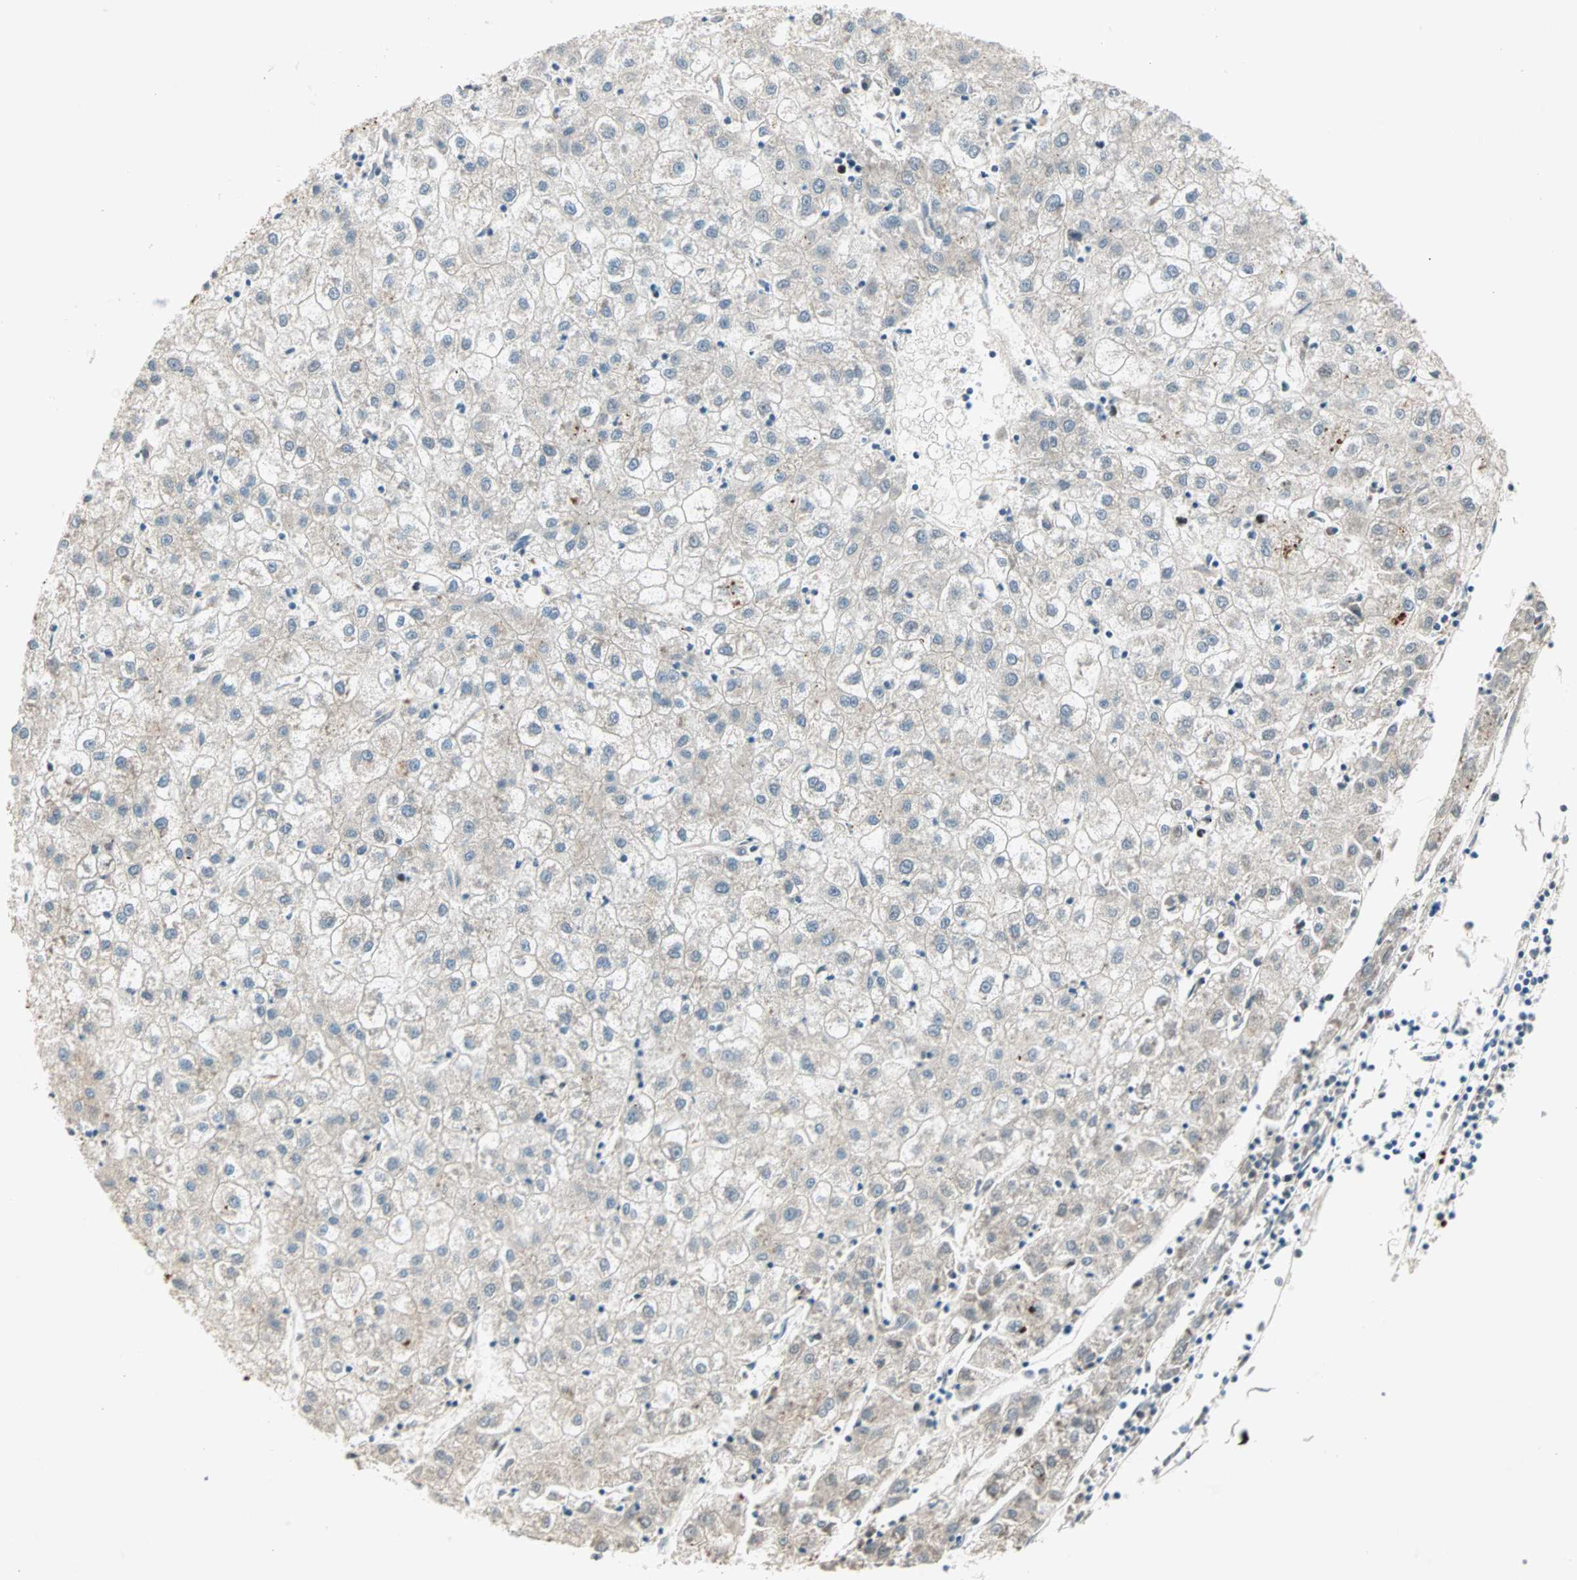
{"staining": {"intensity": "weak", "quantity": "25%-75%", "location": "cytoplasmic/membranous"}, "tissue": "liver cancer", "cell_type": "Tumor cells", "image_type": "cancer", "snomed": [{"axis": "morphology", "description": "Carcinoma, Hepatocellular, NOS"}, {"axis": "topography", "description": "Liver"}], "caption": "A photomicrograph showing weak cytoplasmic/membranous staining in about 25%-75% of tumor cells in liver hepatocellular carcinoma, as visualized by brown immunohistochemical staining.", "gene": "ZNF37A", "patient": {"sex": "male", "age": 72}}